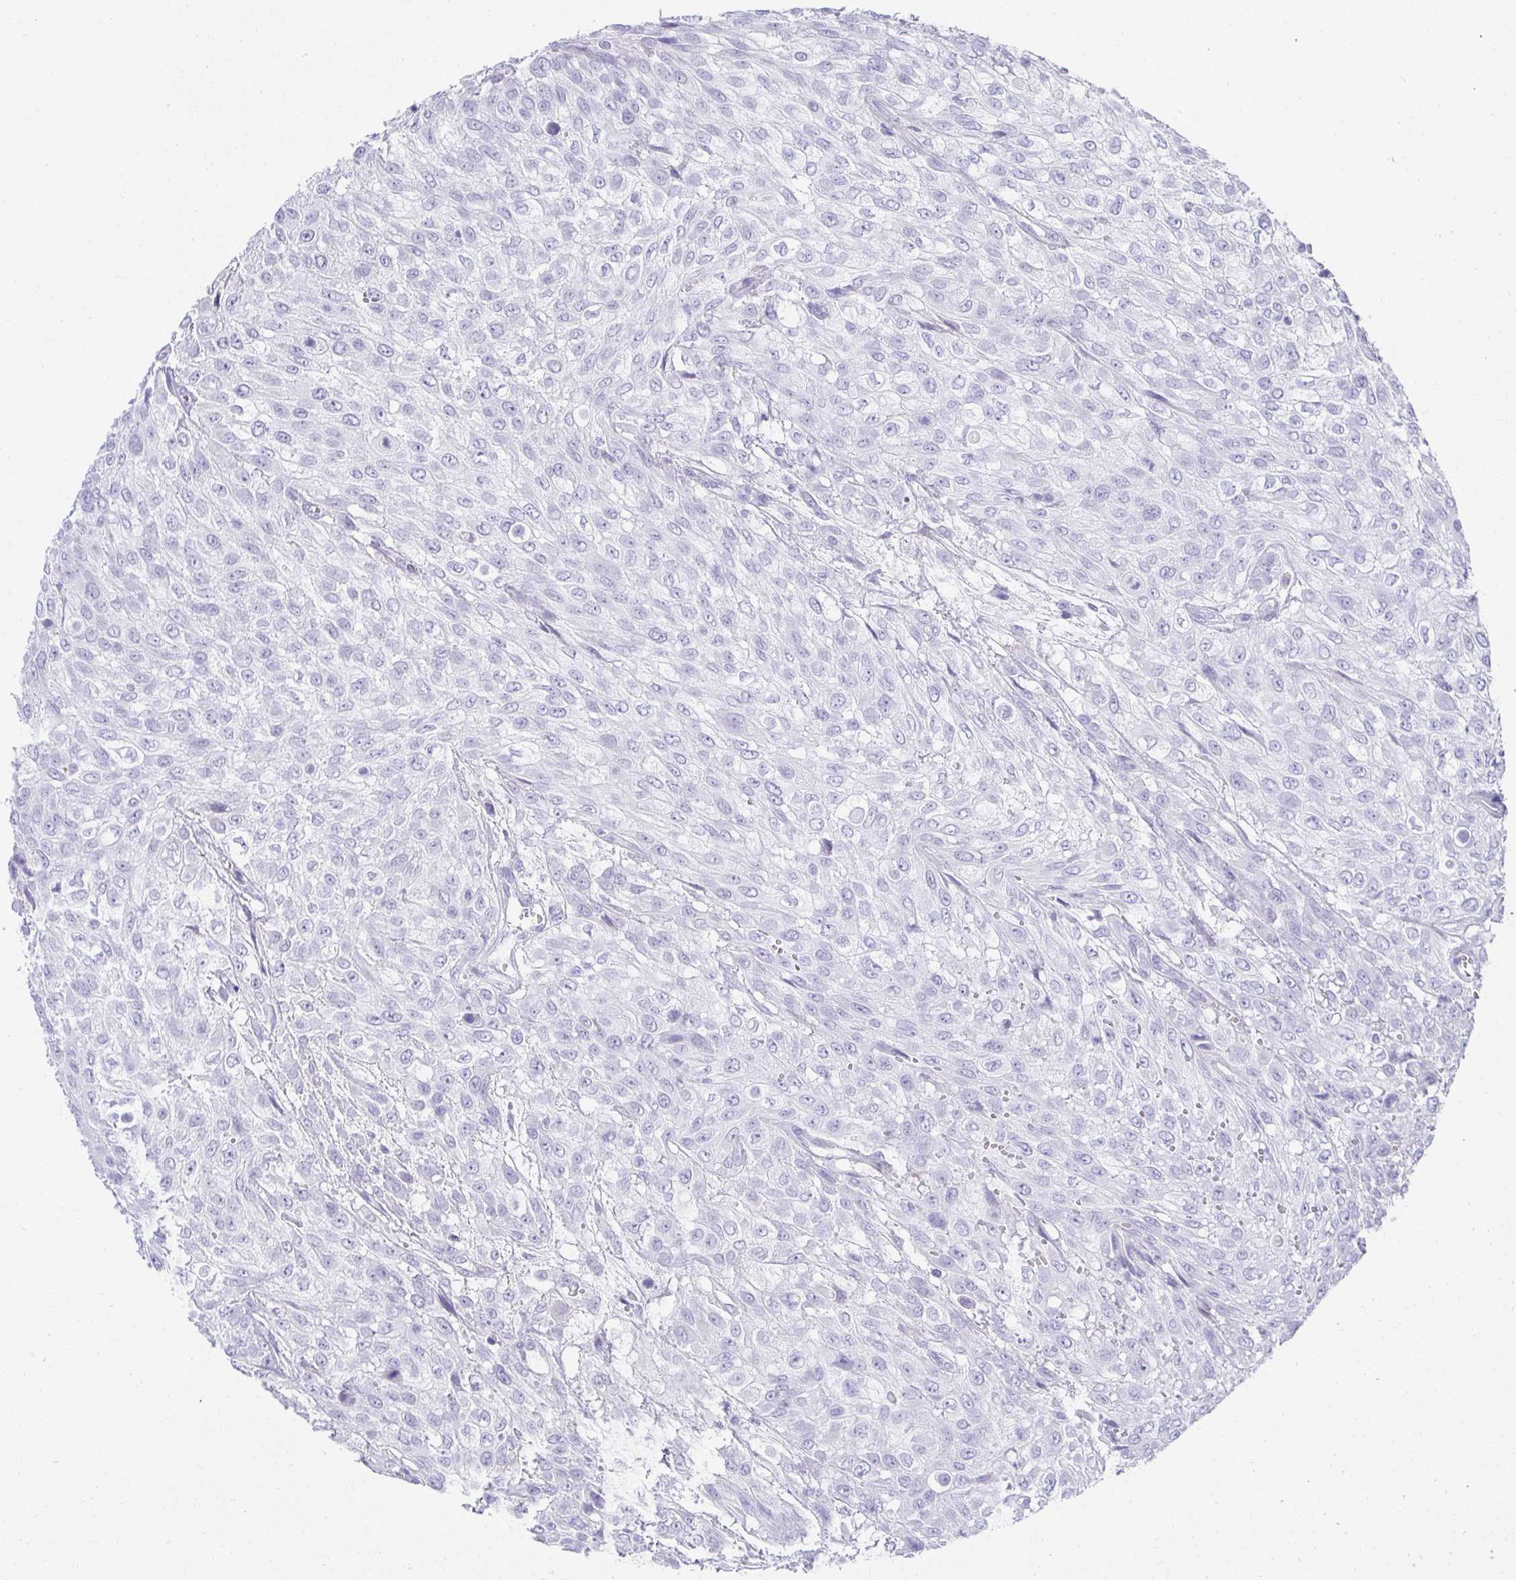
{"staining": {"intensity": "negative", "quantity": "none", "location": "none"}, "tissue": "urothelial cancer", "cell_type": "Tumor cells", "image_type": "cancer", "snomed": [{"axis": "morphology", "description": "Urothelial carcinoma, High grade"}, {"axis": "topography", "description": "Urinary bladder"}], "caption": "This micrograph is of urothelial cancer stained with immunohistochemistry to label a protein in brown with the nuclei are counter-stained blue. There is no expression in tumor cells.", "gene": "CHAT", "patient": {"sex": "male", "age": 57}}